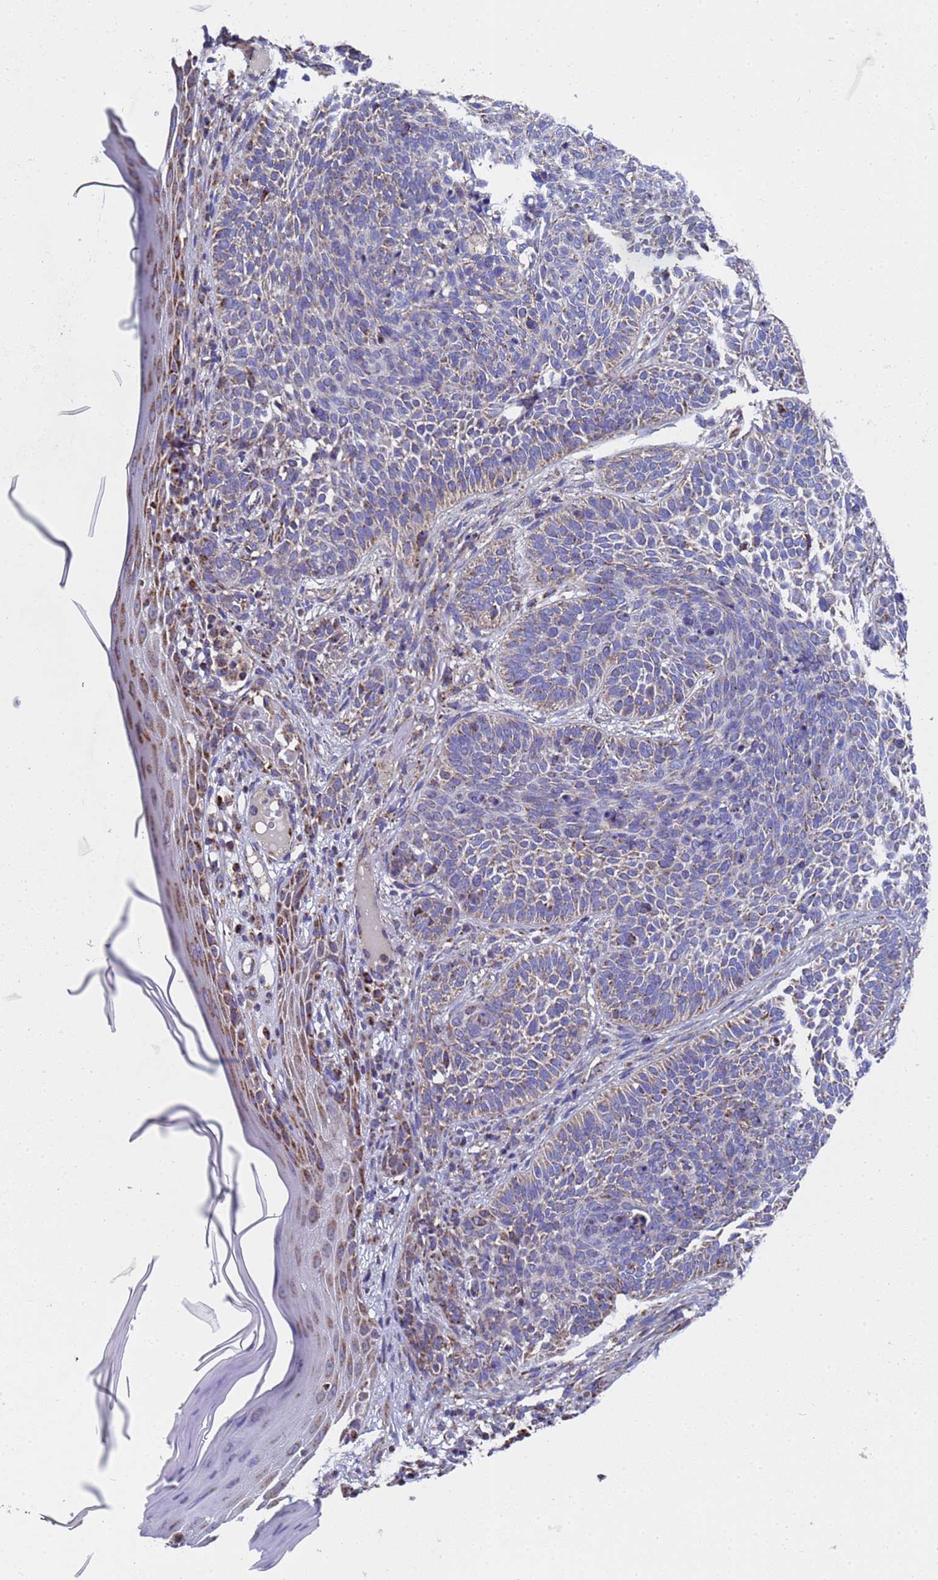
{"staining": {"intensity": "weak", "quantity": "25%-75%", "location": "cytoplasmic/membranous"}, "tissue": "skin cancer", "cell_type": "Tumor cells", "image_type": "cancer", "snomed": [{"axis": "morphology", "description": "Basal cell carcinoma"}, {"axis": "topography", "description": "Skin"}], "caption": "Immunohistochemical staining of human skin cancer (basal cell carcinoma) reveals low levels of weak cytoplasmic/membranous protein positivity in about 25%-75% of tumor cells.", "gene": "MRPS12", "patient": {"sex": "male", "age": 85}}